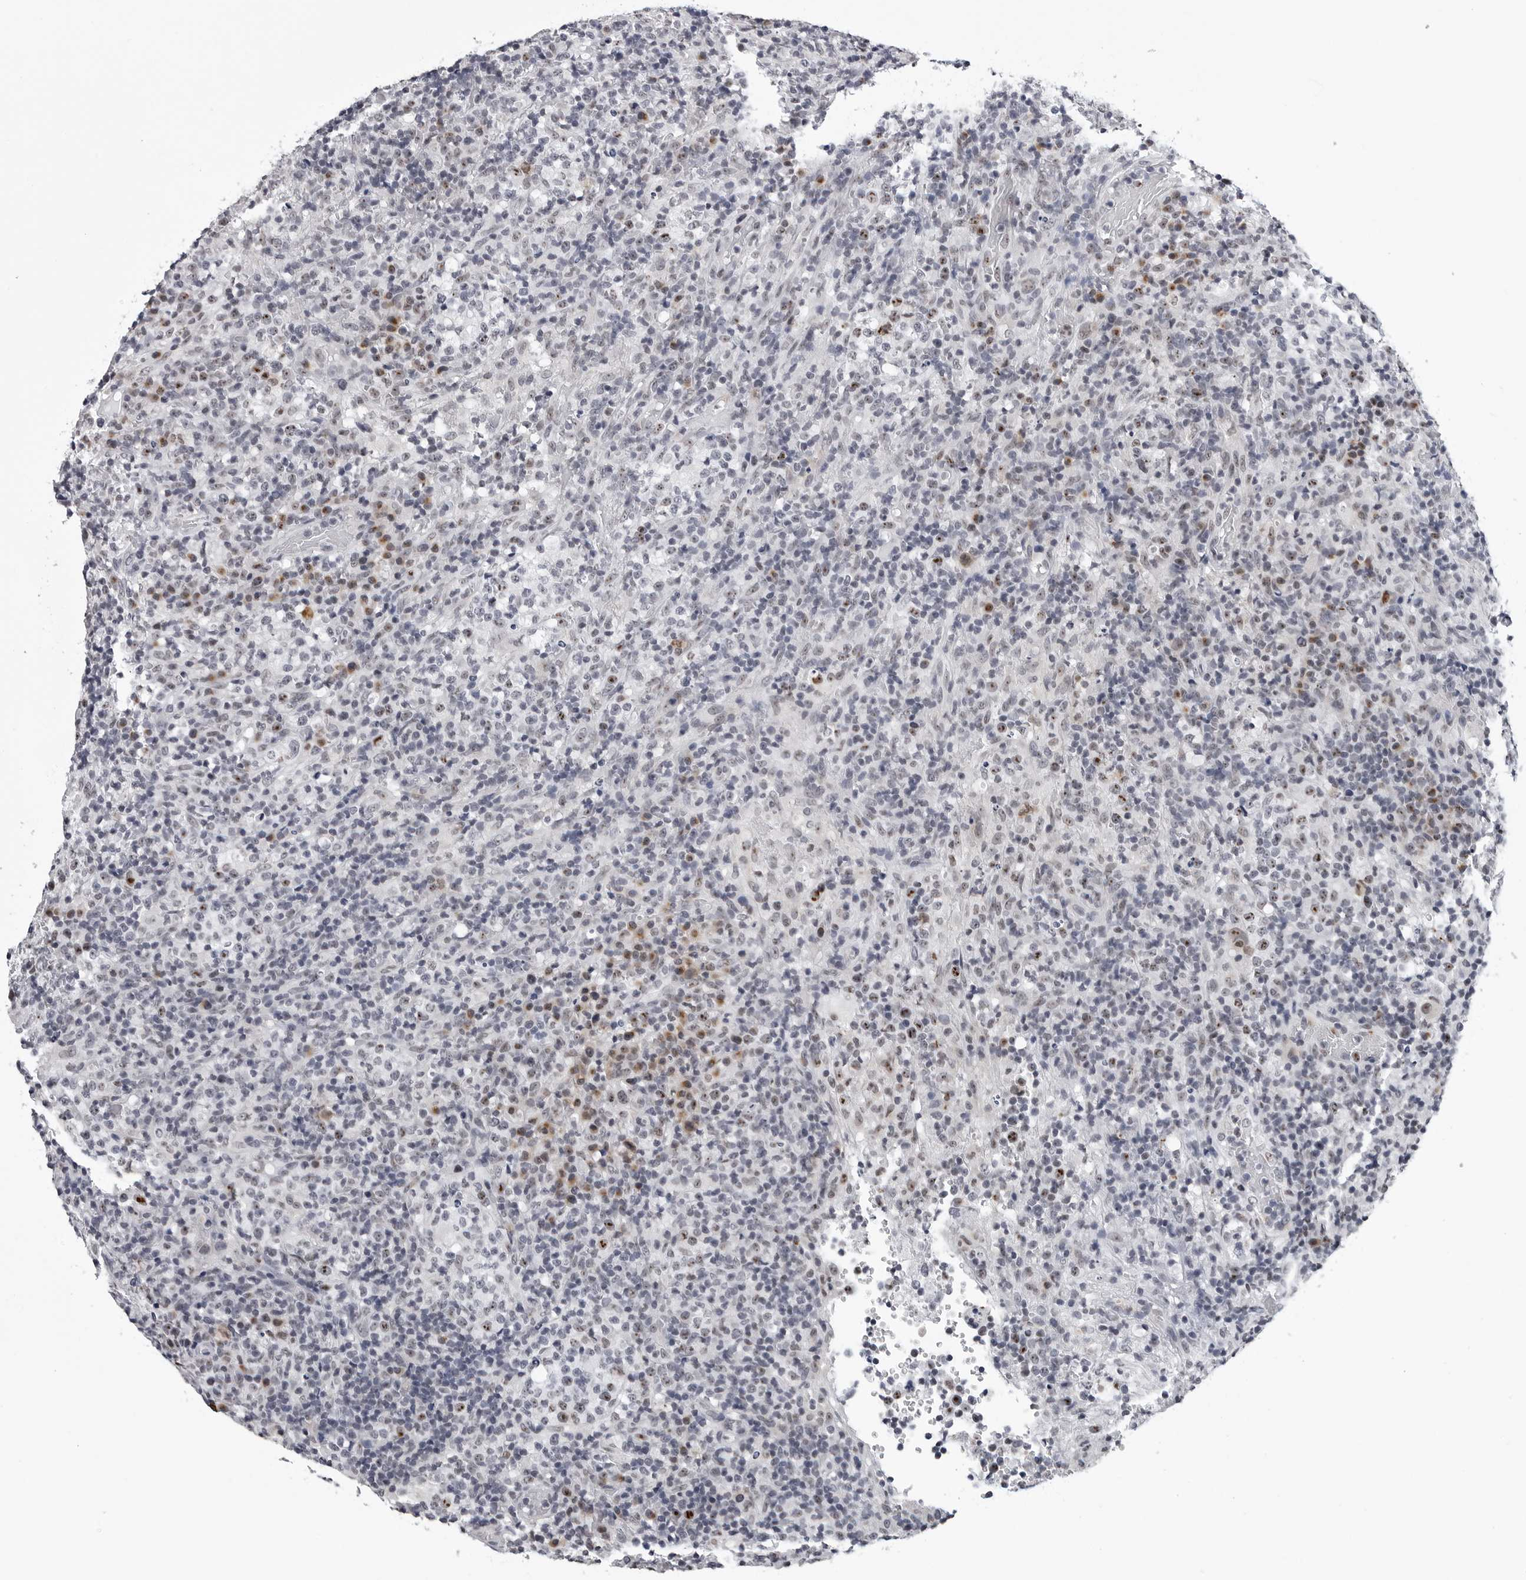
{"staining": {"intensity": "moderate", "quantity": "<25%", "location": "nuclear"}, "tissue": "lymphoma", "cell_type": "Tumor cells", "image_type": "cancer", "snomed": [{"axis": "morphology", "description": "Malignant lymphoma, non-Hodgkin's type, High grade"}, {"axis": "topography", "description": "Lymph node"}], "caption": "The micrograph exhibits a brown stain indicating the presence of a protein in the nuclear of tumor cells in lymphoma.", "gene": "GNL2", "patient": {"sex": "female", "age": 76}}